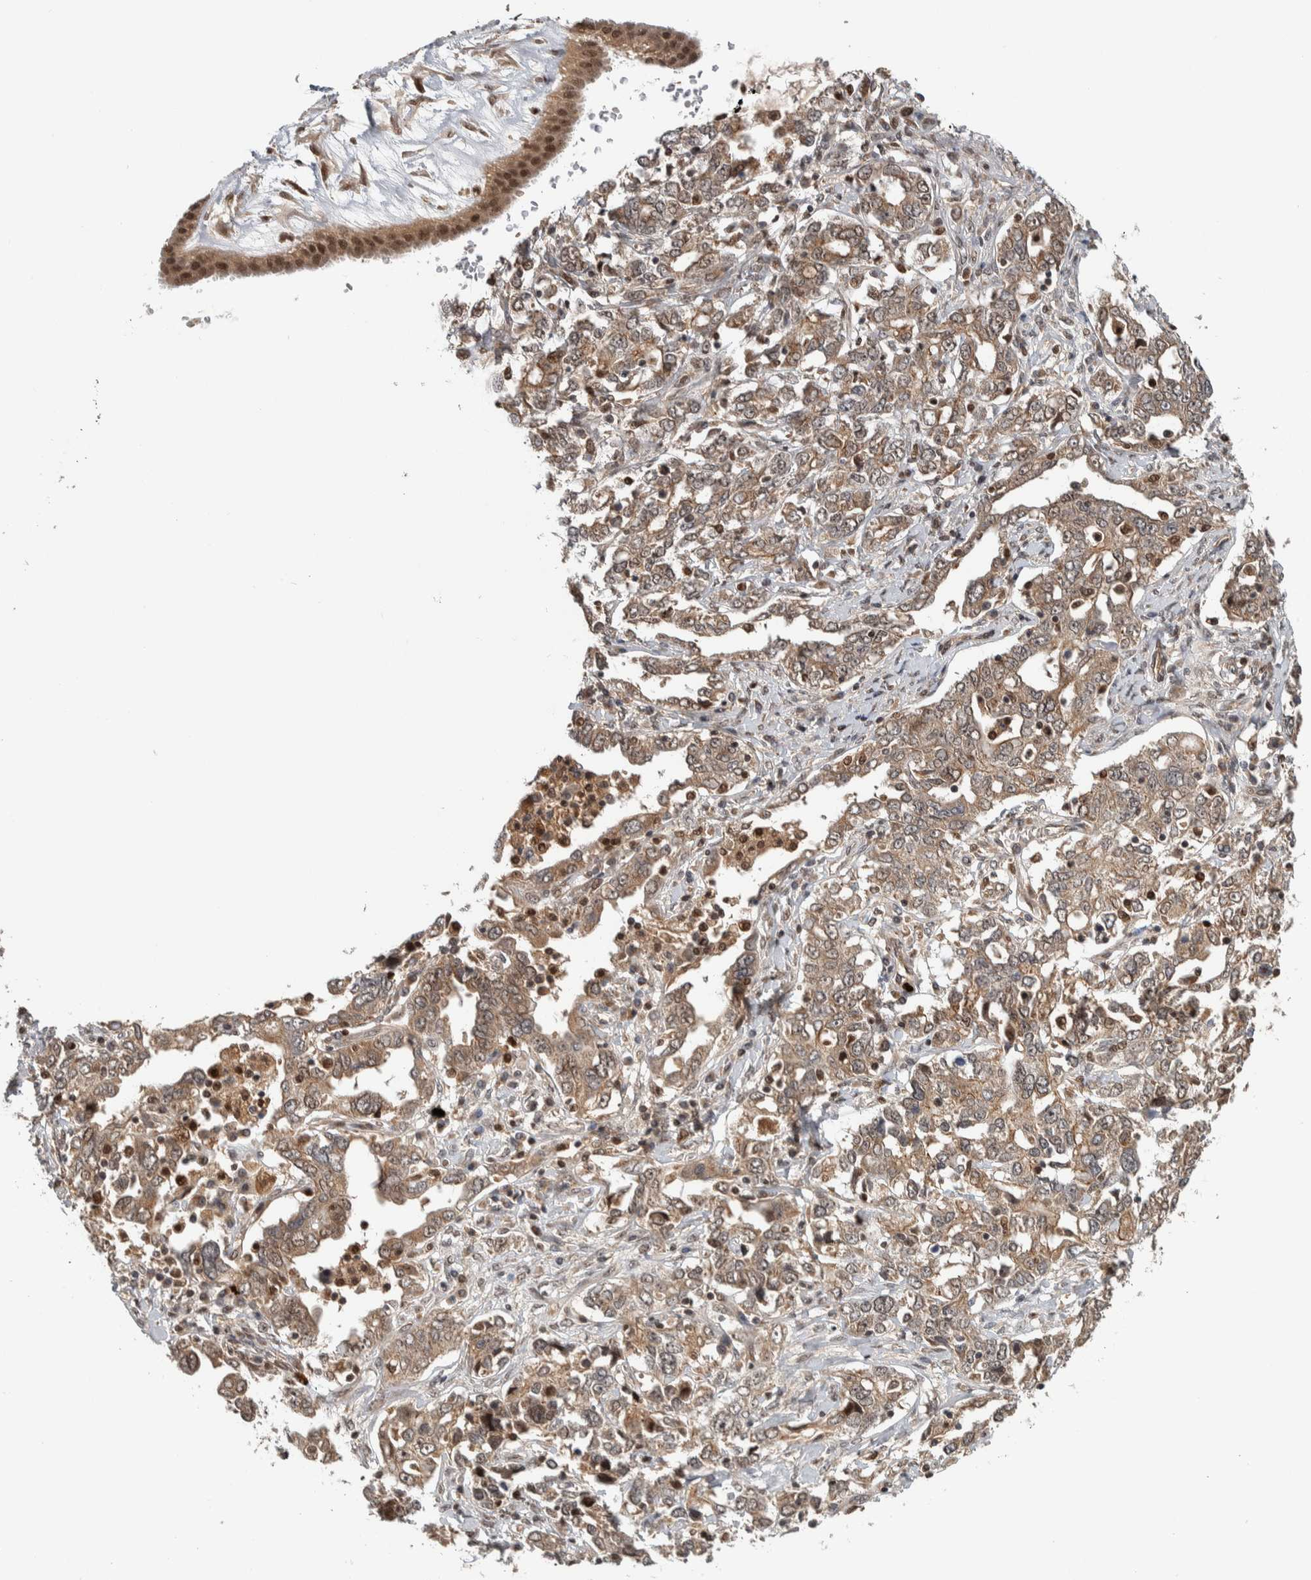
{"staining": {"intensity": "weak", "quantity": ">75%", "location": "cytoplasmic/membranous"}, "tissue": "ovarian cancer", "cell_type": "Tumor cells", "image_type": "cancer", "snomed": [{"axis": "morphology", "description": "Cystadenocarcinoma, mucinous, NOS"}, {"axis": "topography", "description": "Ovary"}], "caption": "Immunohistochemistry (IHC) (DAB (3,3'-diaminobenzidine)) staining of mucinous cystadenocarcinoma (ovarian) shows weak cytoplasmic/membranous protein positivity in approximately >75% of tumor cells. (DAB (3,3'-diaminobenzidine) IHC, brown staining for protein, blue staining for nuclei).", "gene": "RPS6KA4", "patient": {"sex": "female", "age": 73}}